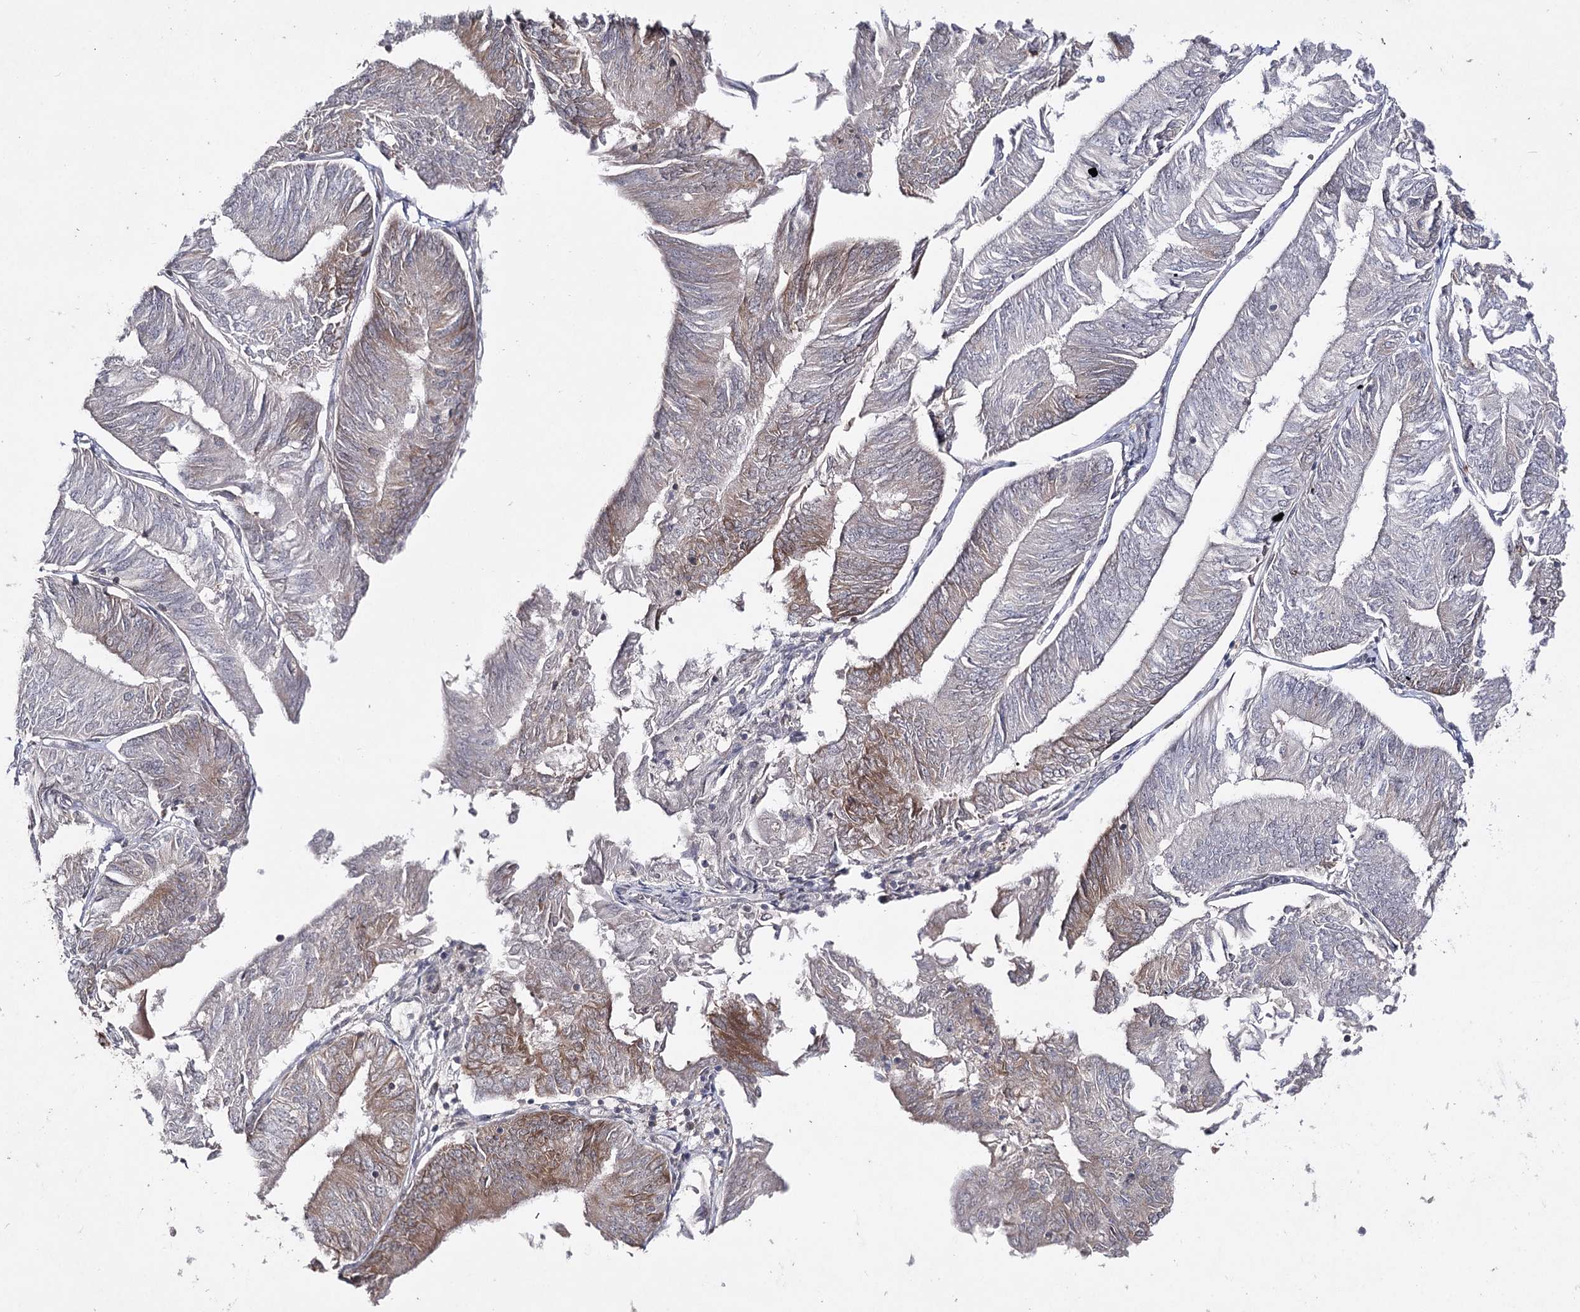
{"staining": {"intensity": "moderate", "quantity": "<25%", "location": "cytoplasmic/membranous"}, "tissue": "endometrial cancer", "cell_type": "Tumor cells", "image_type": "cancer", "snomed": [{"axis": "morphology", "description": "Adenocarcinoma, NOS"}, {"axis": "topography", "description": "Endometrium"}], "caption": "About <25% of tumor cells in endometrial cancer (adenocarcinoma) demonstrate moderate cytoplasmic/membranous protein positivity as visualized by brown immunohistochemical staining.", "gene": "HSD11B2", "patient": {"sex": "female", "age": 58}}